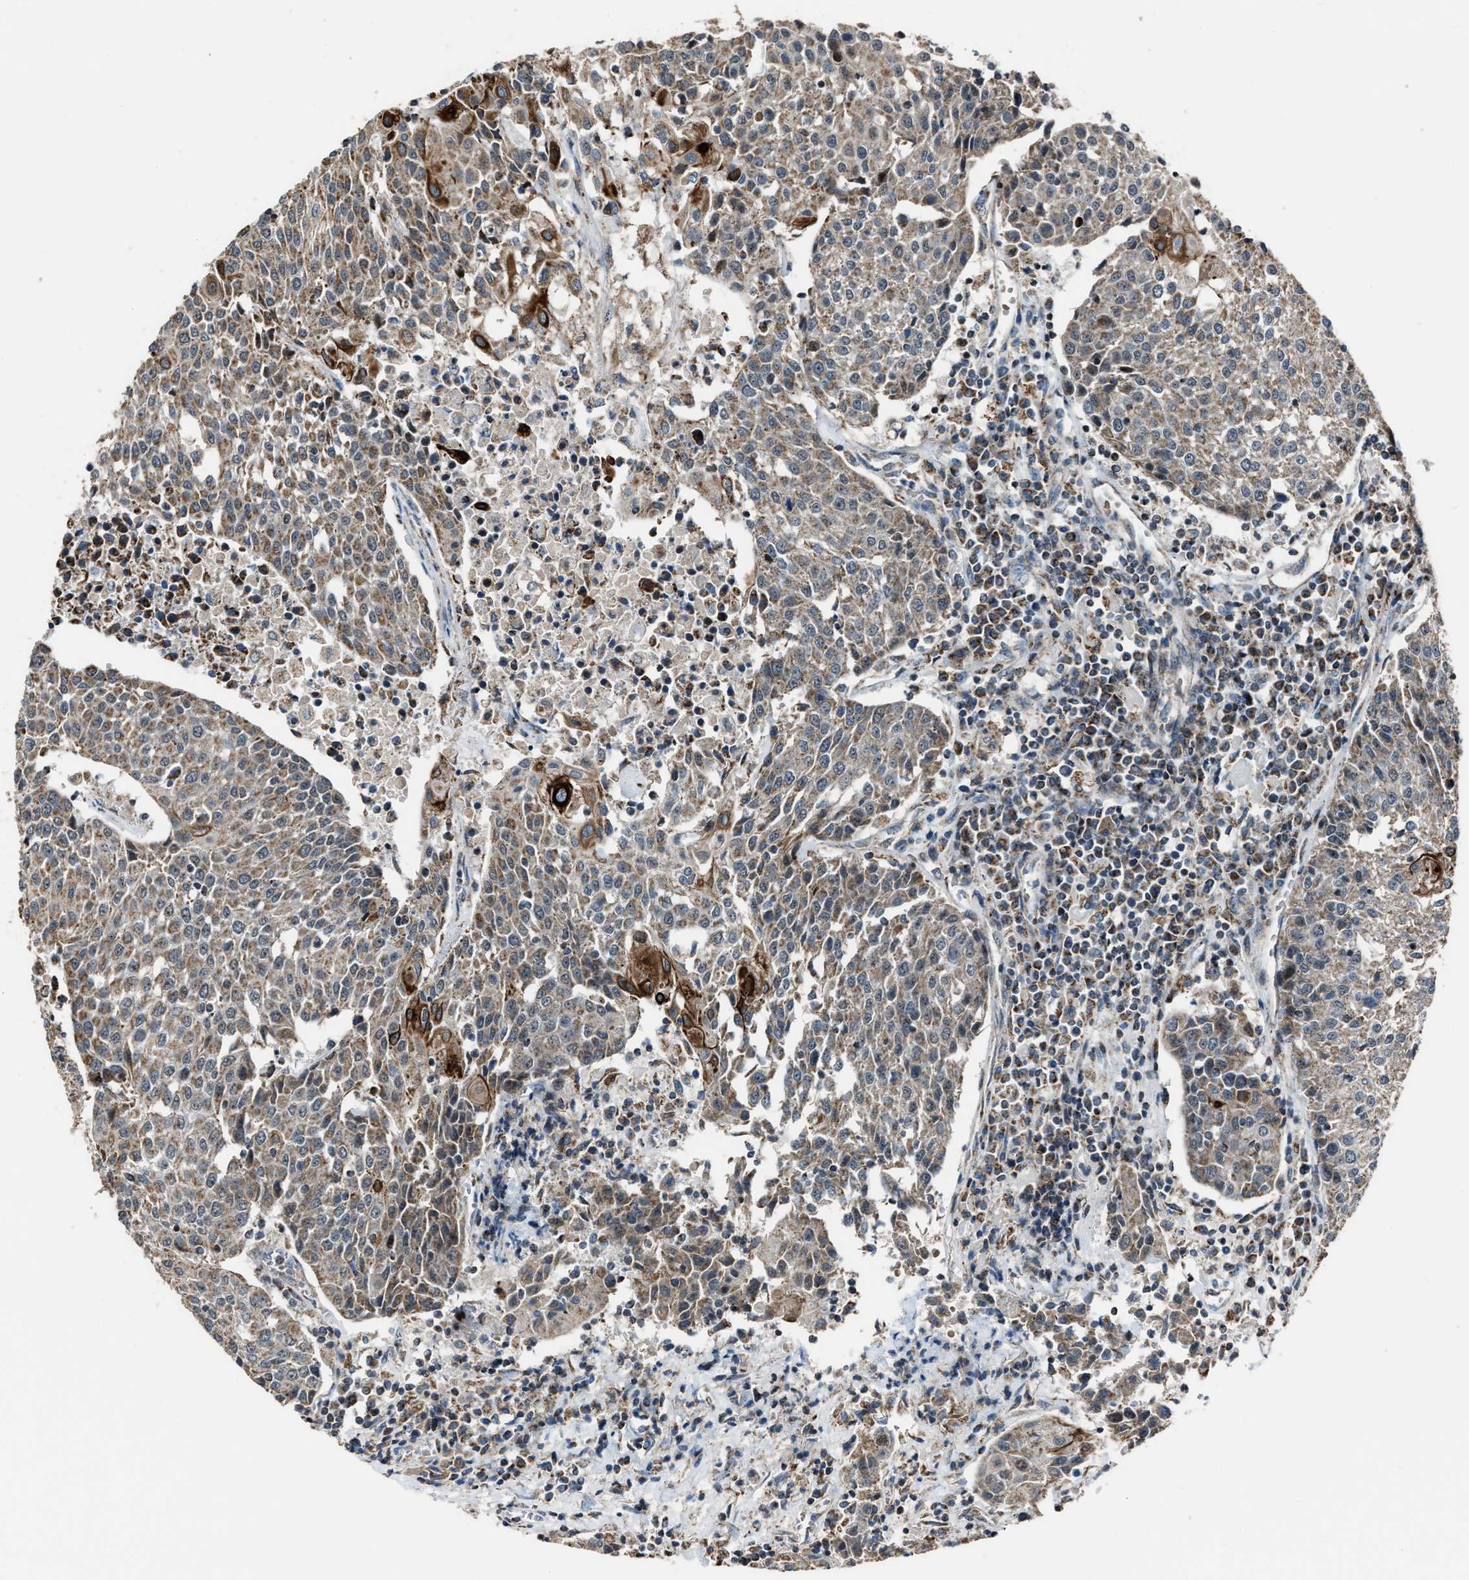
{"staining": {"intensity": "moderate", "quantity": ">75%", "location": "cytoplasmic/membranous"}, "tissue": "urothelial cancer", "cell_type": "Tumor cells", "image_type": "cancer", "snomed": [{"axis": "morphology", "description": "Urothelial carcinoma, High grade"}, {"axis": "topography", "description": "Urinary bladder"}], "caption": "Immunohistochemistry (IHC) of high-grade urothelial carcinoma exhibits medium levels of moderate cytoplasmic/membranous positivity in about >75% of tumor cells.", "gene": "CHN2", "patient": {"sex": "female", "age": 85}}